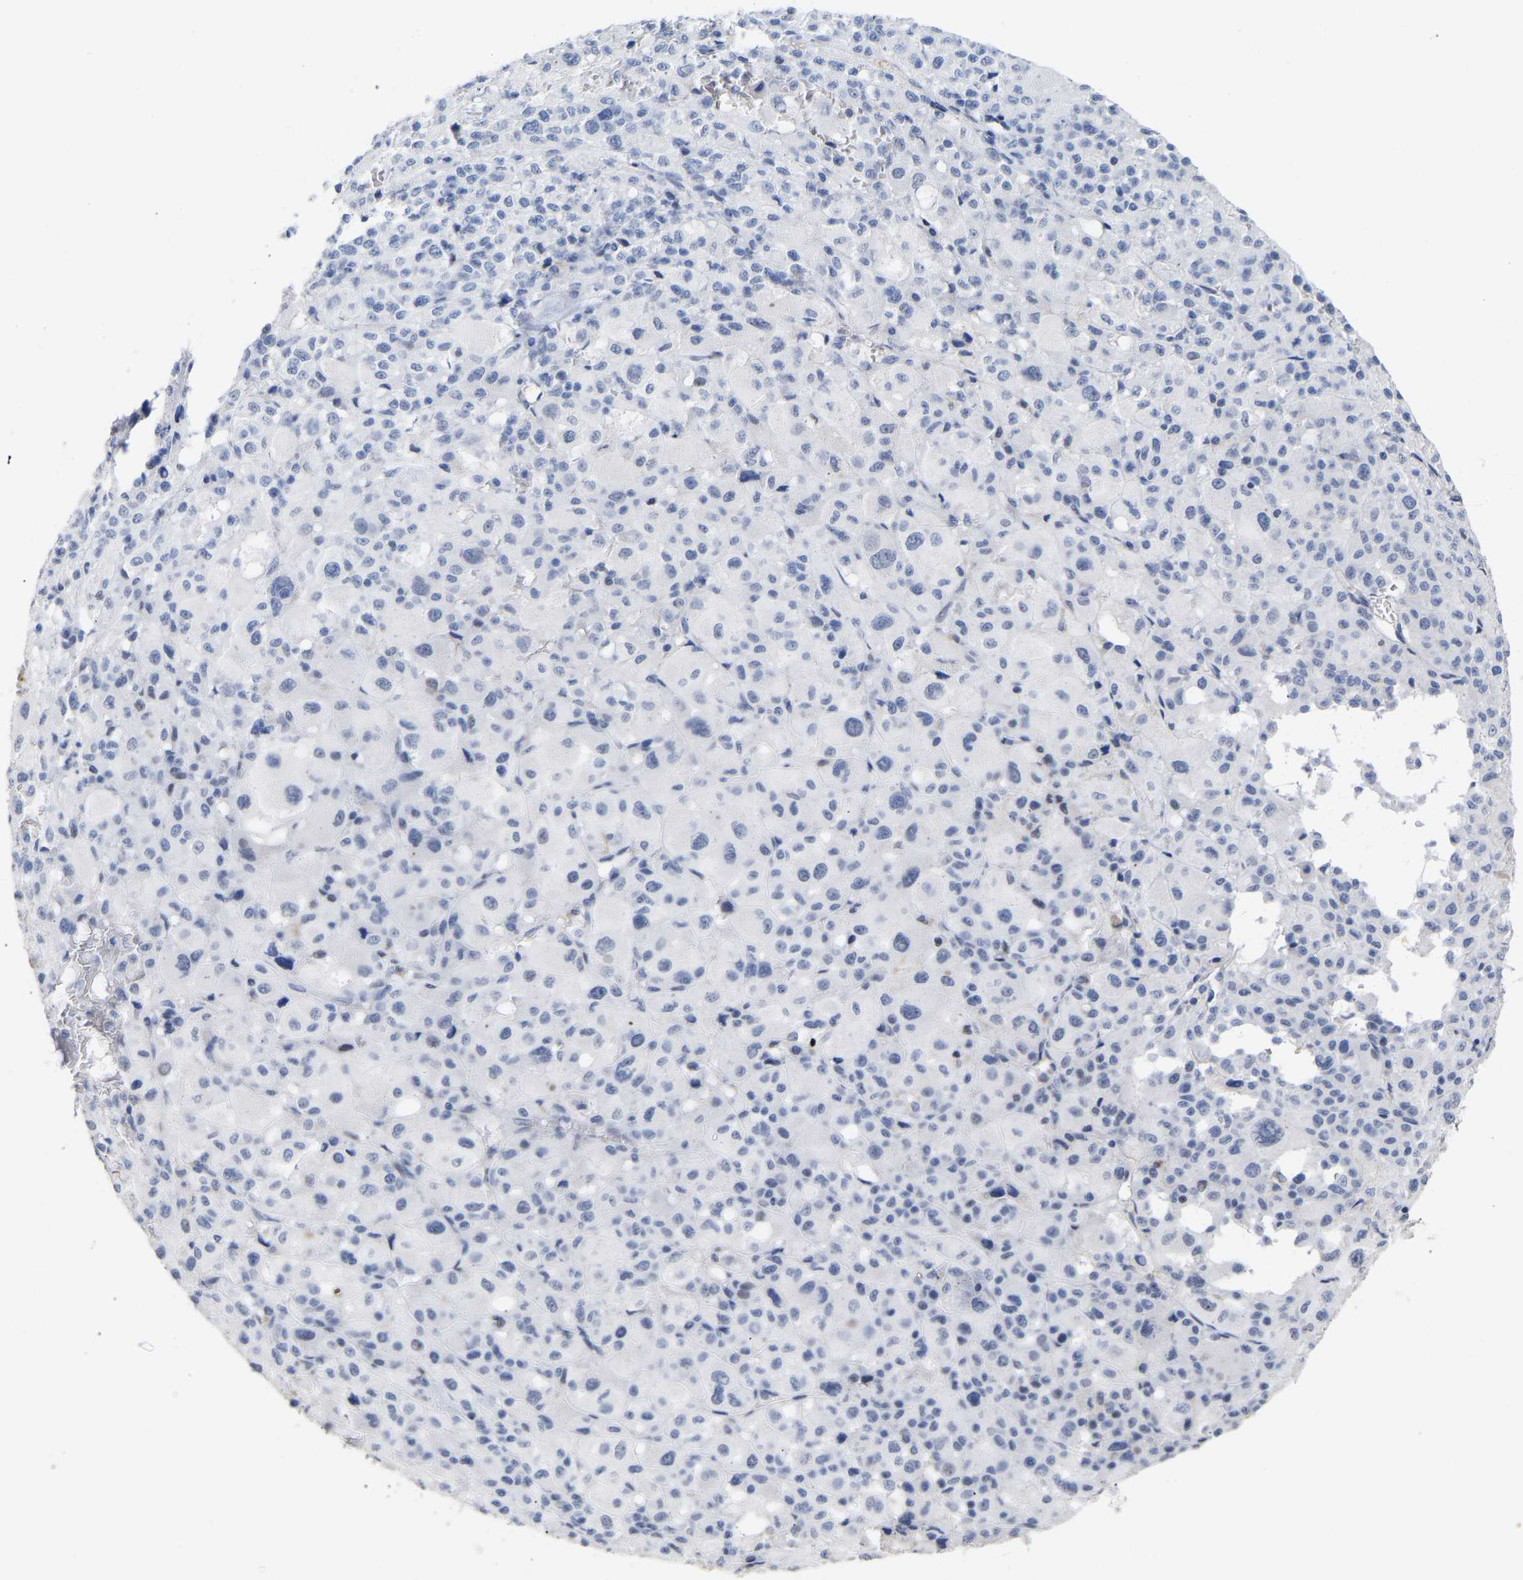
{"staining": {"intensity": "negative", "quantity": "none", "location": "none"}, "tissue": "melanoma", "cell_type": "Tumor cells", "image_type": "cancer", "snomed": [{"axis": "morphology", "description": "Malignant melanoma, Metastatic site"}, {"axis": "topography", "description": "Skin"}], "caption": "Human malignant melanoma (metastatic site) stained for a protein using immunohistochemistry exhibits no expression in tumor cells.", "gene": "AMPH", "patient": {"sex": "female", "age": 74}}